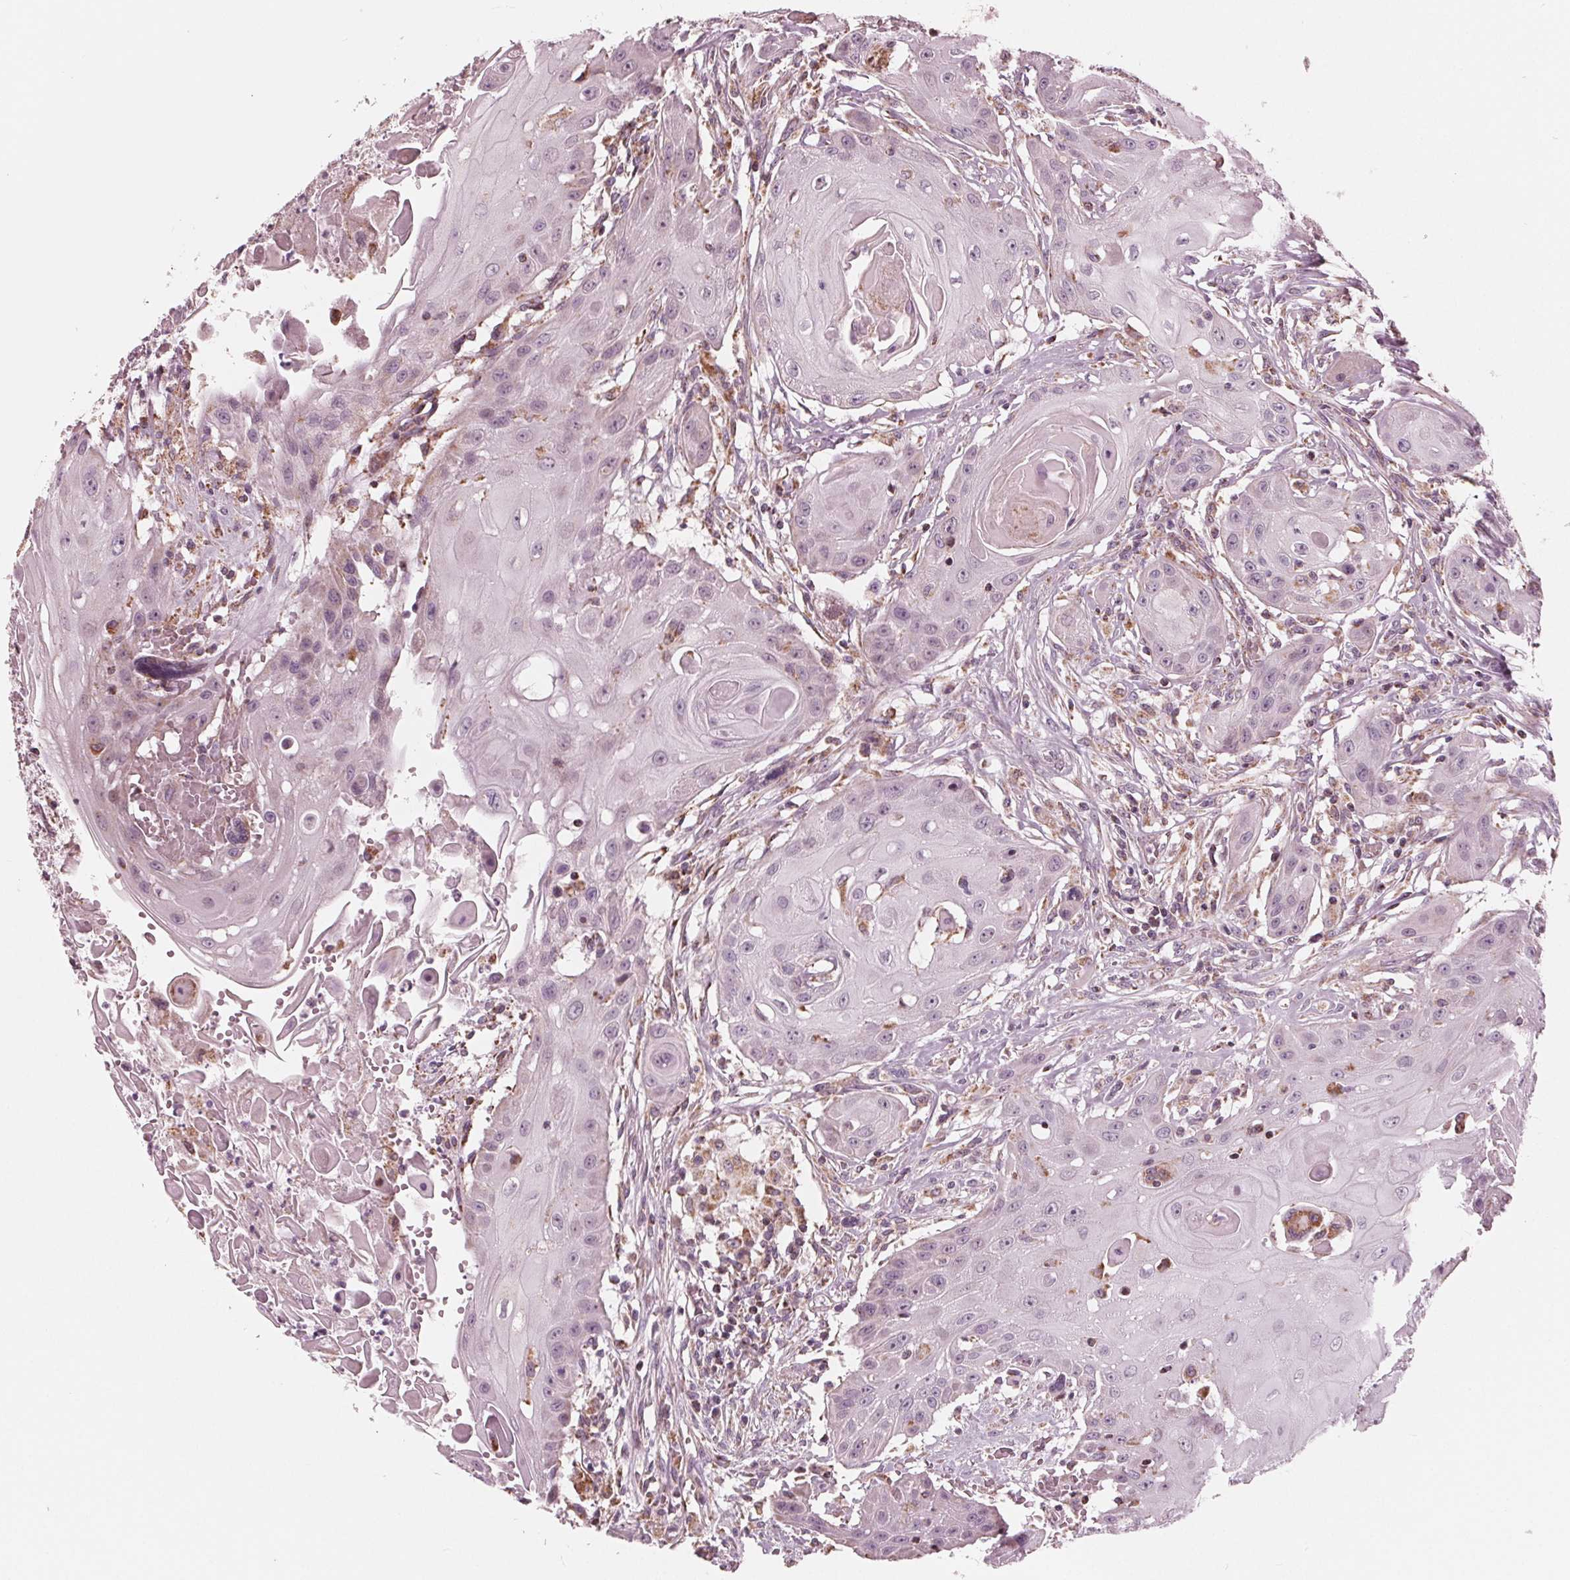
{"staining": {"intensity": "negative", "quantity": "none", "location": "none"}, "tissue": "head and neck cancer", "cell_type": "Tumor cells", "image_type": "cancer", "snomed": [{"axis": "morphology", "description": "Squamous cell carcinoma, NOS"}, {"axis": "topography", "description": "Oral tissue"}, {"axis": "topography", "description": "Head-Neck"}, {"axis": "topography", "description": "Neck, NOS"}], "caption": "An immunohistochemistry histopathology image of head and neck cancer is shown. There is no staining in tumor cells of head and neck cancer.", "gene": "DCAF4L2", "patient": {"sex": "female", "age": 55}}